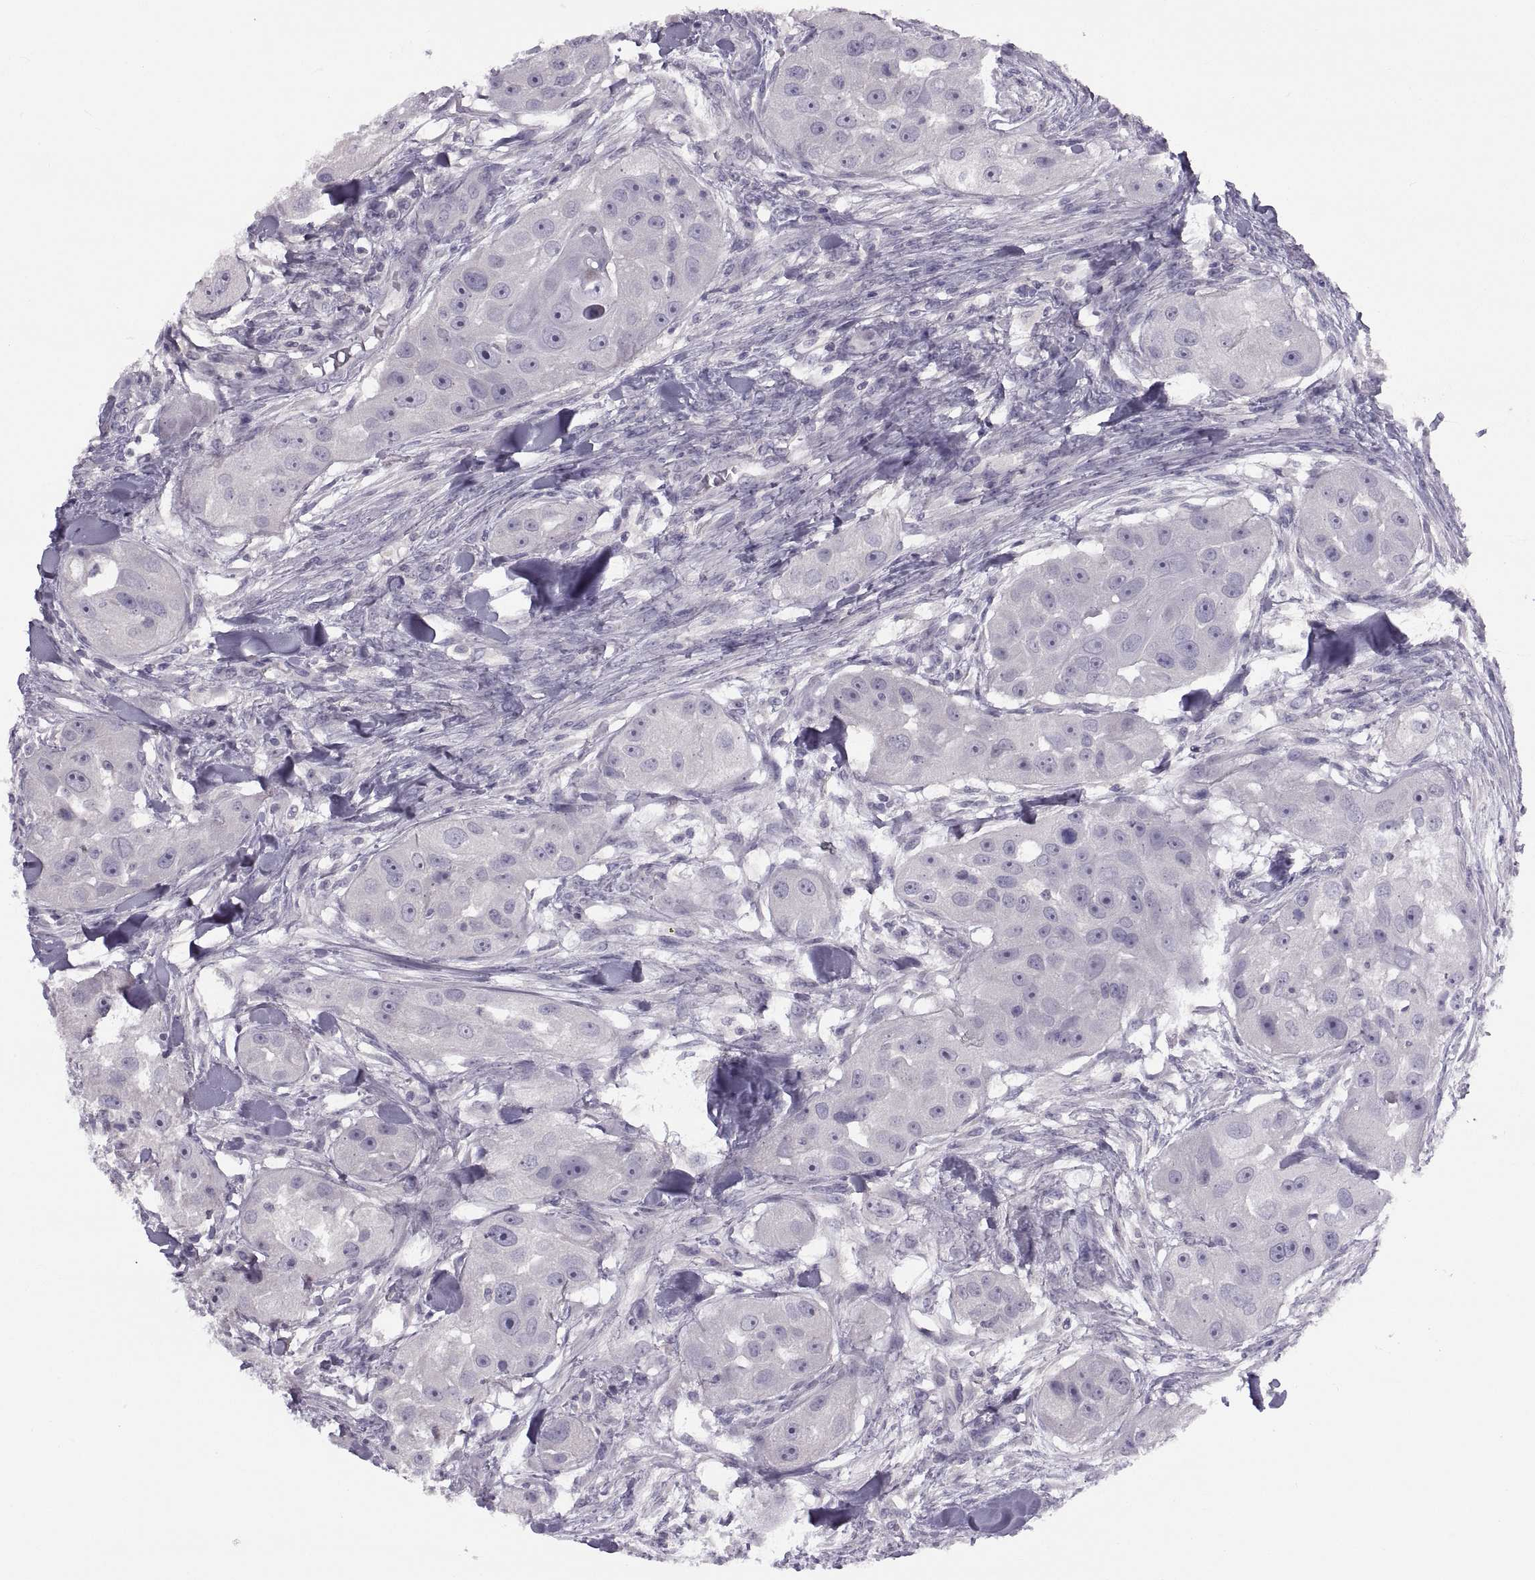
{"staining": {"intensity": "negative", "quantity": "none", "location": "none"}, "tissue": "head and neck cancer", "cell_type": "Tumor cells", "image_type": "cancer", "snomed": [{"axis": "morphology", "description": "Squamous cell carcinoma, NOS"}, {"axis": "topography", "description": "Head-Neck"}], "caption": "This is an immunohistochemistry micrograph of human head and neck squamous cell carcinoma. There is no expression in tumor cells.", "gene": "BSPH1", "patient": {"sex": "male", "age": 51}}